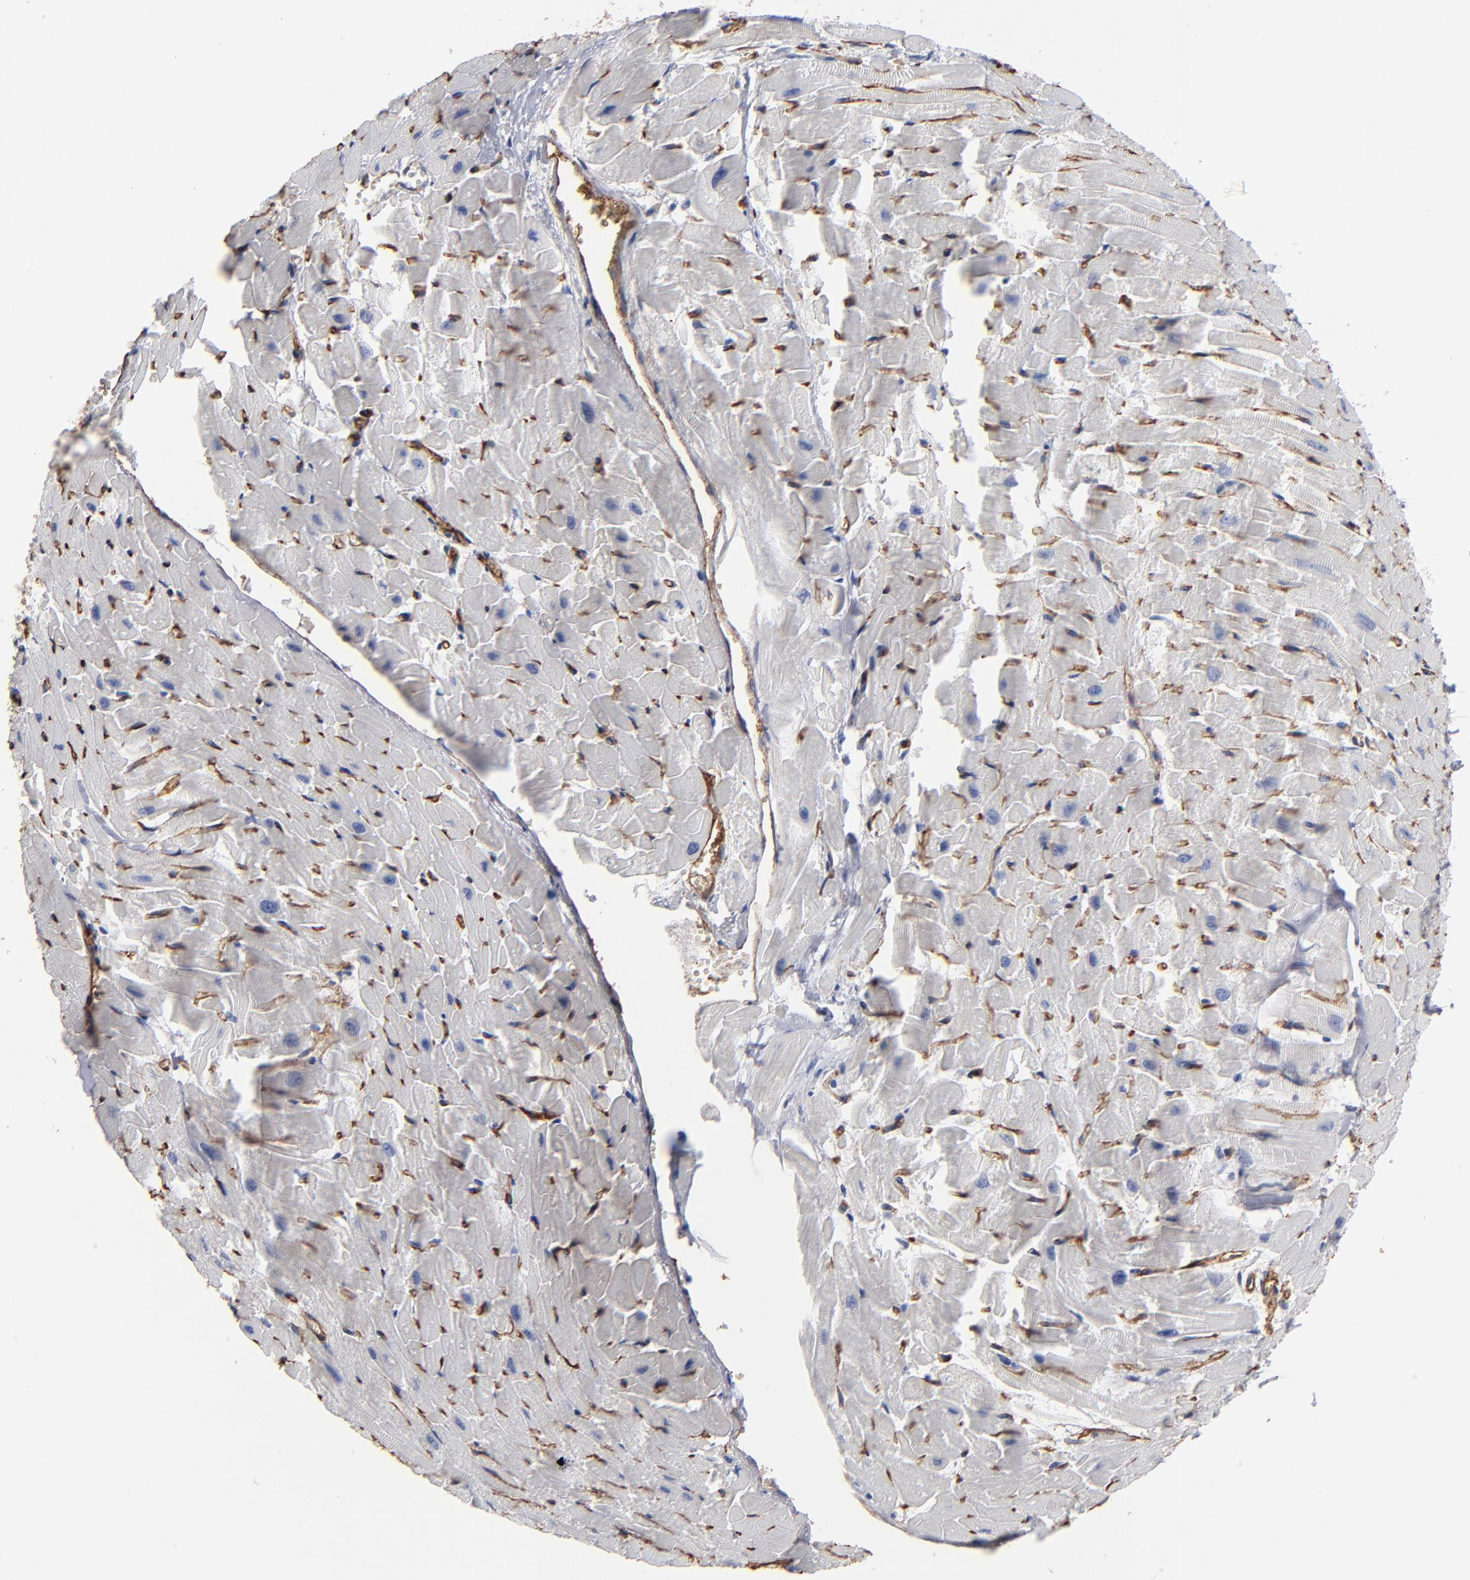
{"staining": {"intensity": "moderate", "quantity": "<25%", "location": "cytoplasmic/membranous"}, "tissue": "heart muscle", "cell_type": "Cardiomyocytes", "image_type": "normal", "snomed": [{"axis": "morphology", "description": "Normal tissue, NOS"}, {"axis": "topography", "description": "Heart"}], "caption": "Cardiomyocytes demonstrate low levels of moderate cytoplasmic/membranous staining in approximately <25% of cells in unremarkable human heart muscle. (Brightfield microscopy of DAB IHC at high magnification).", "gene": "TM4SF1", "patient": {"sex": "female", "age": 19}}